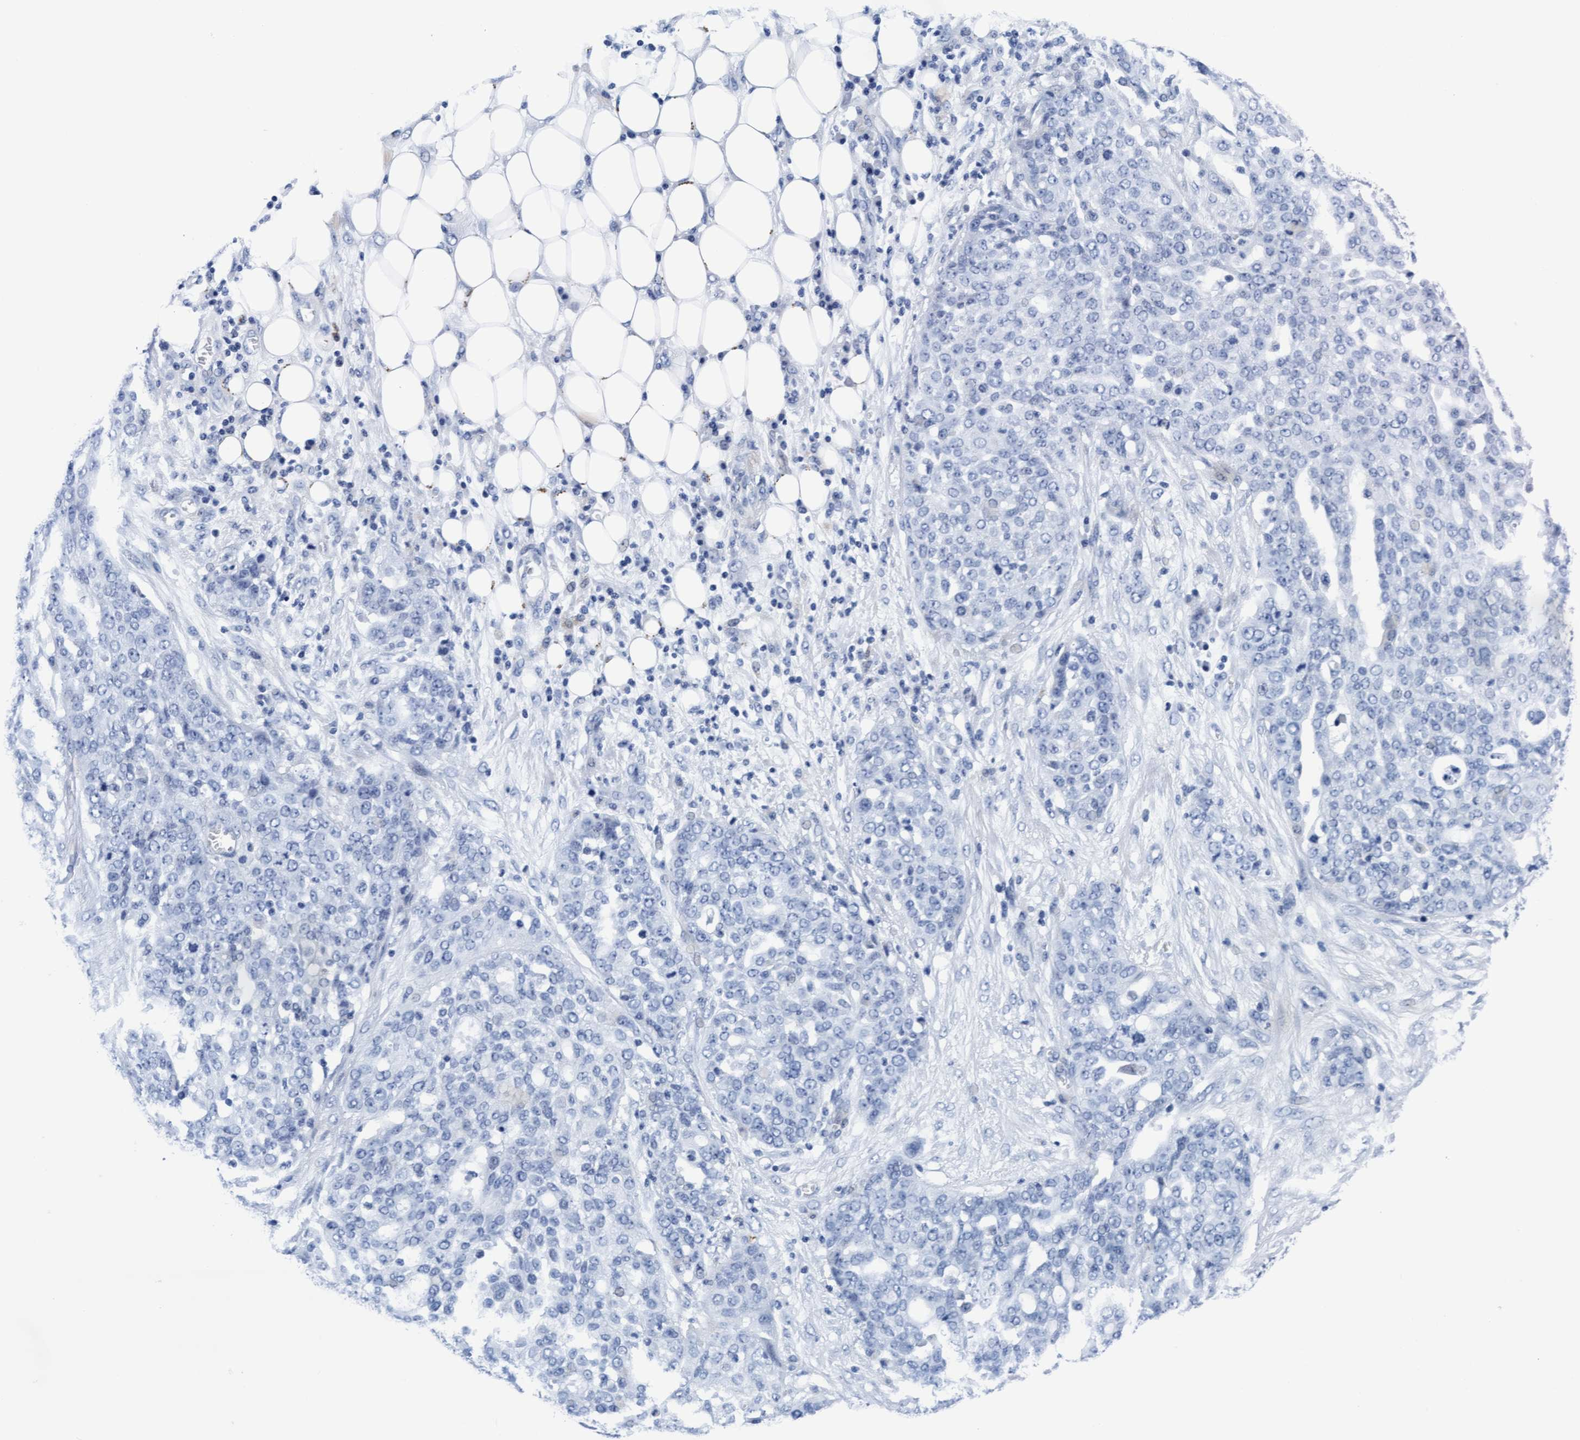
{"staining": {"intensity": "negative", "quantity": "none", "location": "none"}, "tissue": "ovarian cancer", "cell_type": "Tumor cells", "image_type": "cancer", "snomed": [{"axis": "morphology", "description": "Cystadenocarcinoma, serous, NOS"}, {"axis": "topography", "description": "Soft tissue"}, {"axis": "topography", "description": "Ovary"}], "caption": "An image of human ovarian serous cystadenocarcinoma is negative for staining in tumor cells.", "gene": "ARSG", "patient": {"sex": "female", "age": 57}}